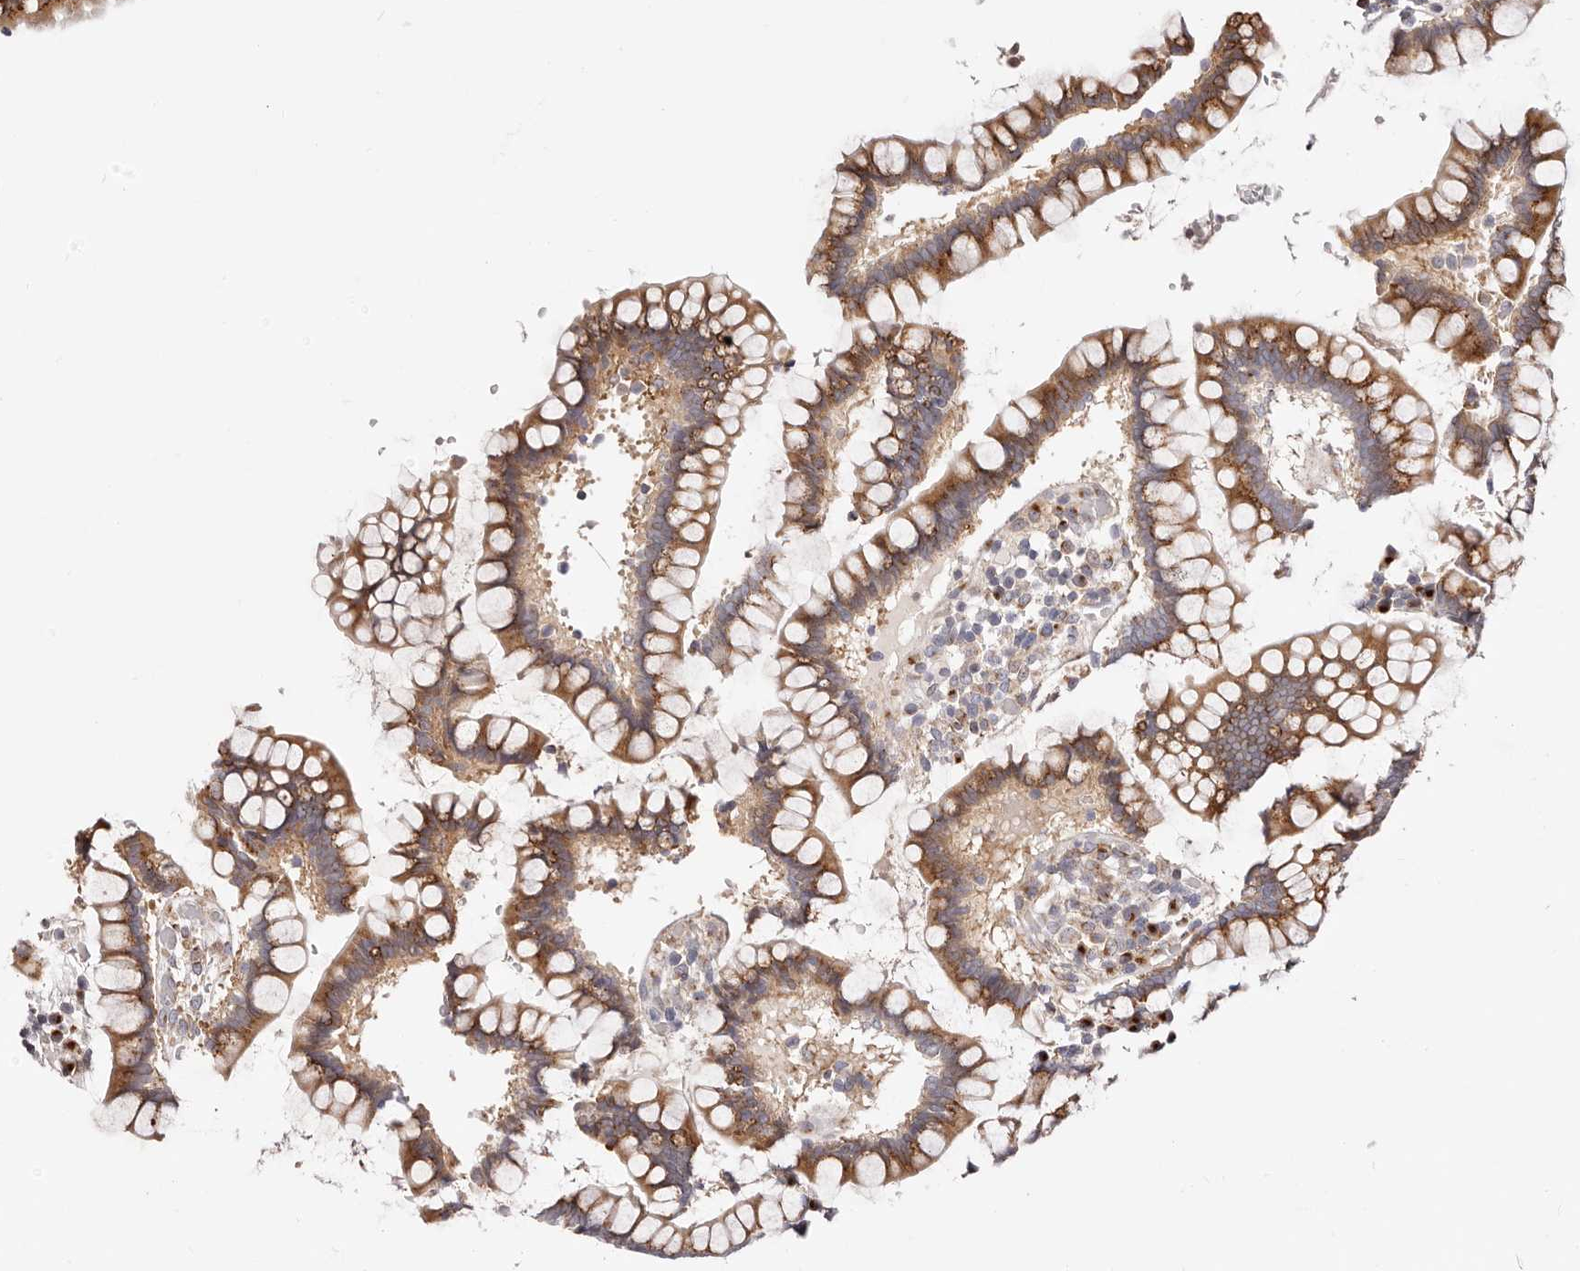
{"staining": {"intensity": "negative", "quantity": "none", "location": "none"}, "tissue": "colon", "cell_type": "Endothelial cells", "image_type": "normal", "snomed": [{"axis": "morphology", "description": "Normal tissue, NOS"}, {"axis": "topography", "description": "Colon"}], "caption": "Endothelial cells show no significant protein positivity in benign colon. Nuclei are stained in blue.", "gene": "MAPK6", "patient": {"sex": "female", "age": 79}}